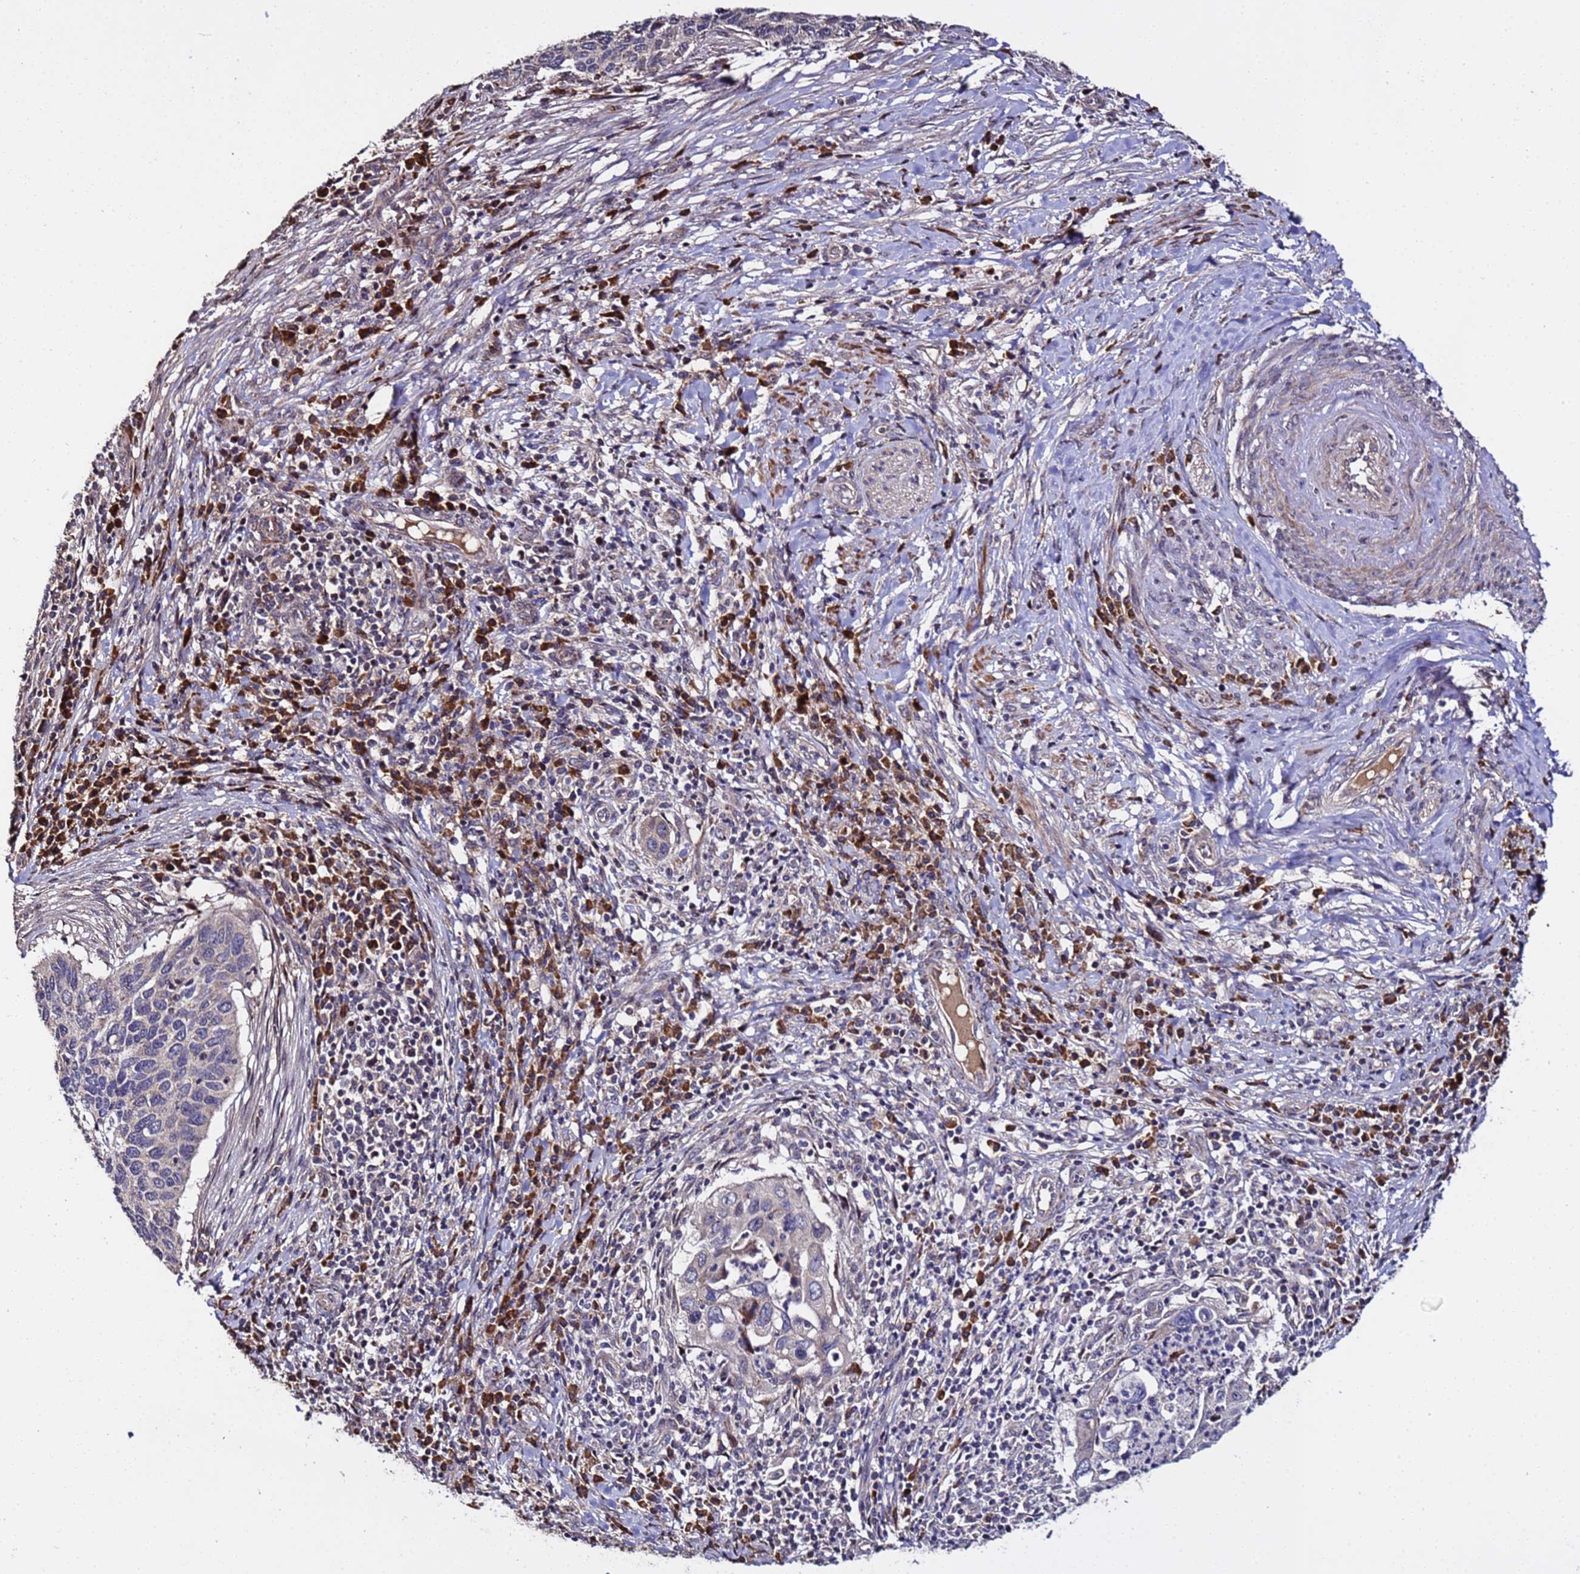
{"staining": {"intensity": "negative", "quantity": "none", "location": "none"}, "tissue": "cervical cancer", "cell_type": "Tumor cells", "image_type": "cancer", "snomed": [{"axis": "morphology", "description": "Squamous cell carcinoma, NOS"}, {"axis": "topography", "description": "Cervix"}], "caption": "Cervical squamous cell carcinoma stained for a protein using immunohistochemistry (IHC) exhibits no staining tumor cells.", "gene": "WNK4", "patient": {"sex": "female", "age": 38}}